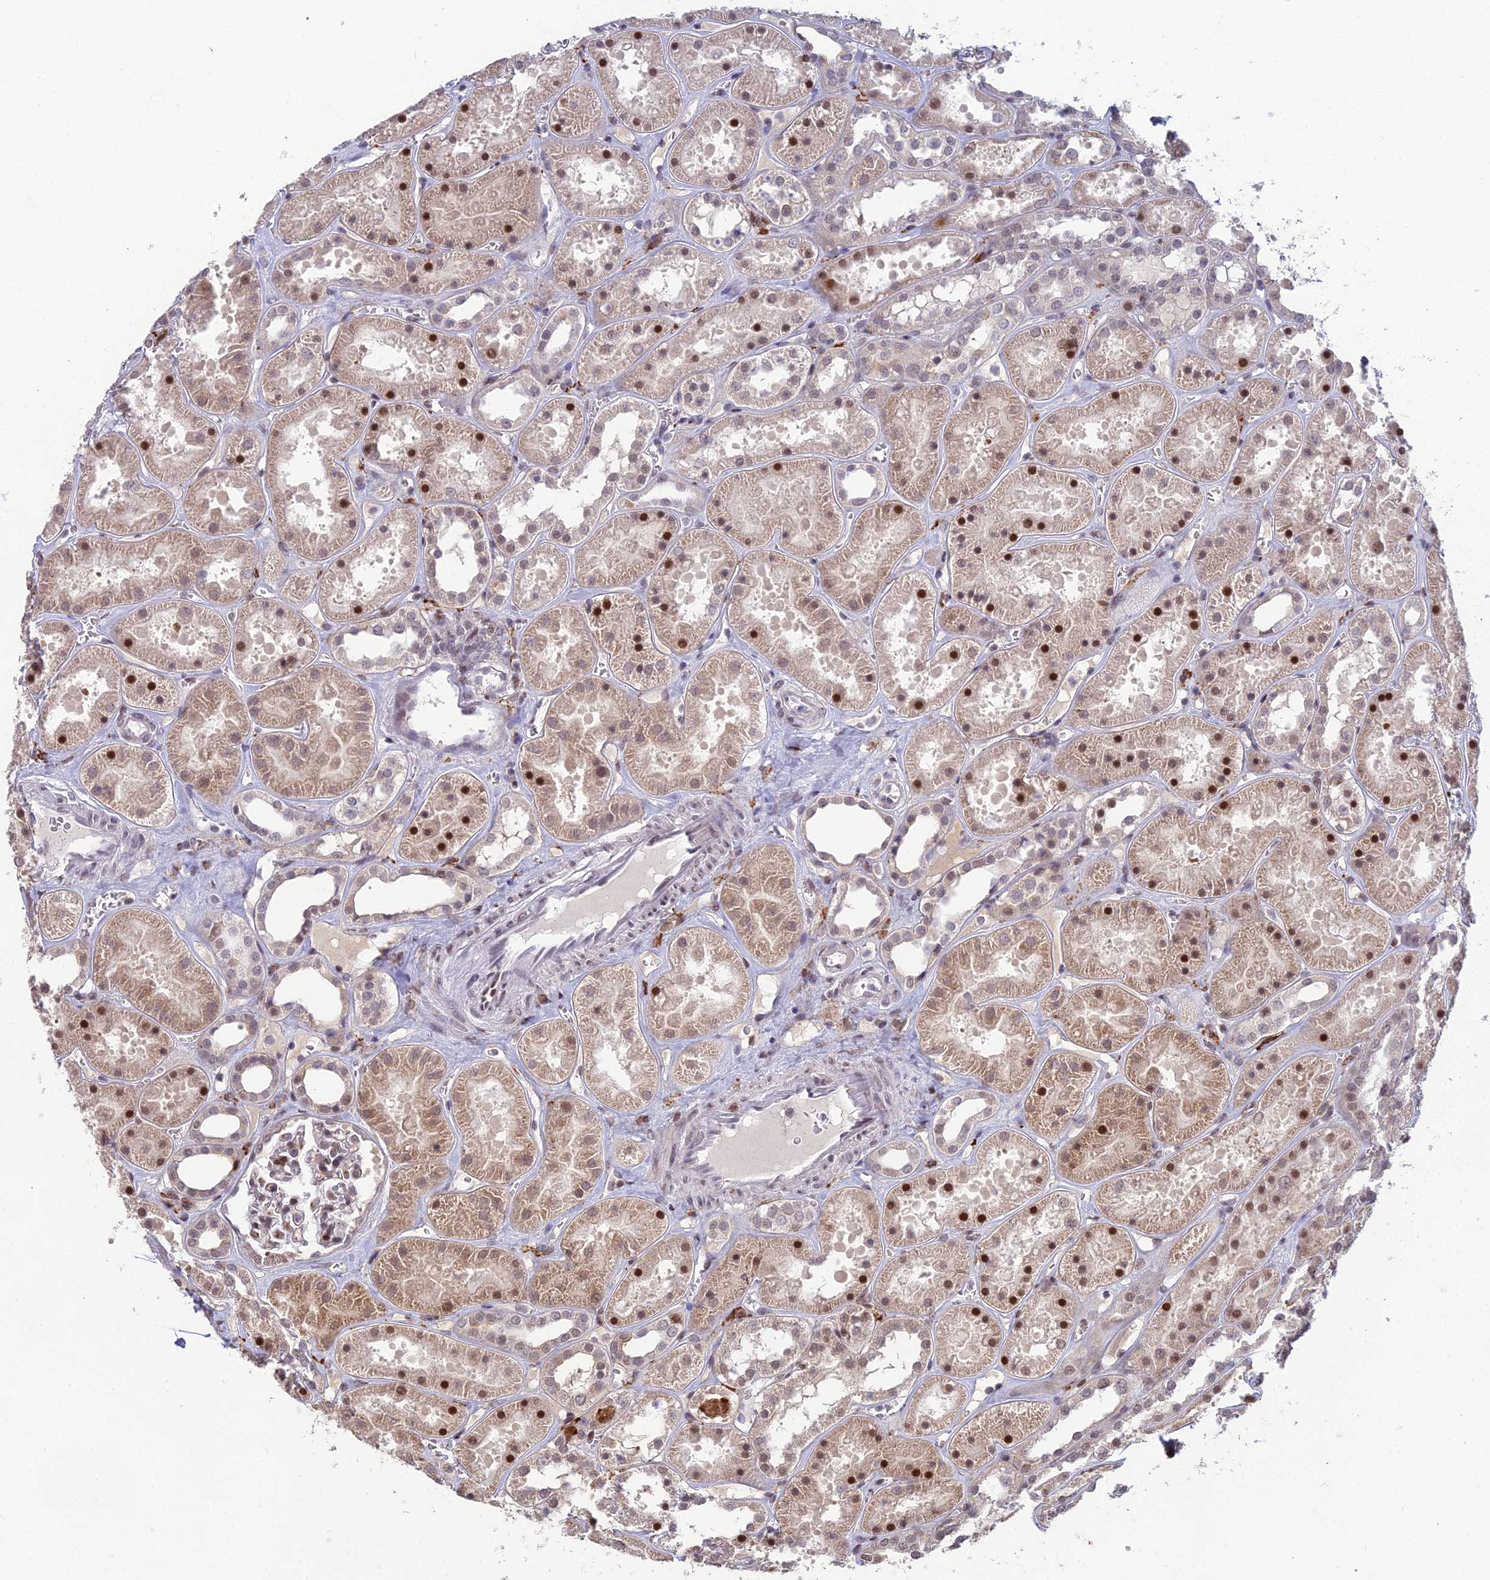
{"staining": {"intensity": "moderate", "quantity": "25%-75%", "location": "nuclear"}, "tissue": "kidney", "cell_type": "Cells in glomeruli", "image_type": "normal", "snomed": [{"axis": "morphology", "description": "Normal tissue, NOS"}, {"axis": "topography", "description": "Kidney"}], "caption": "A high-resolution image shows IHC staining of normal kidney, which shows moderate nuclear expression in approximately 25%-75% of cells in glomeruli.", "gene": "ABHD17A", "patient": {"sex": "female", "age": 41}}